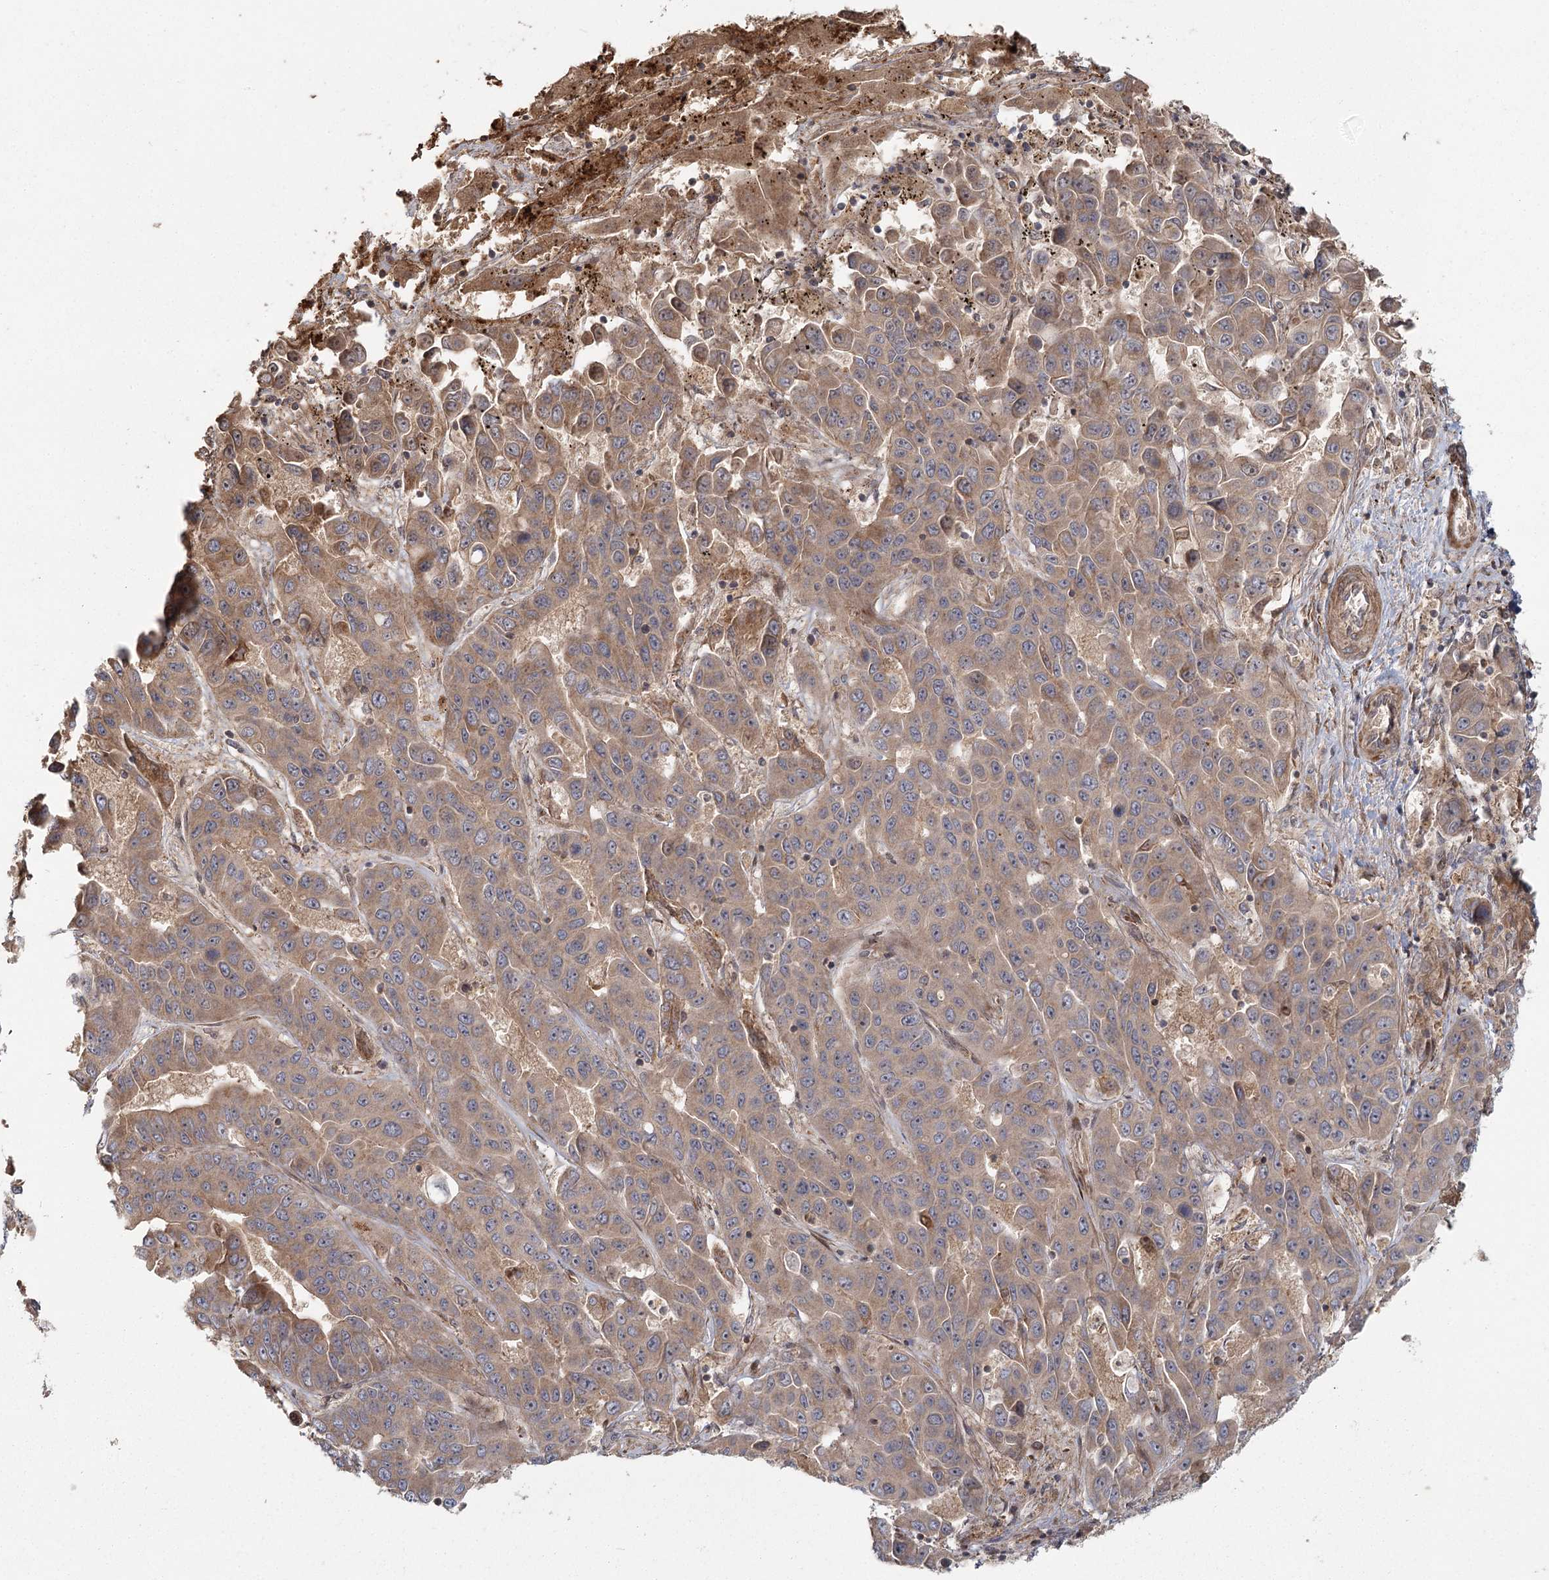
{"staining": {"intensity": "weak", "quantity": ">75%", "location": "cytoplasmic/membranous"}, "tissue": "liver cancer", "cell_type": "Tumor cells", "image_type": "cancer", "snomed": [{"axis": "morphology", "description": "Cholangiocarcinoma"}, {"axis": "topography", "description": "Liver"}], "caption": "Cholangiocarcinoma (liver) was stained to show a protein in brown. There is low levels of weak cytoplasmic/membranous staining in approximately >75% of tumor cells. (Stains: DAB in brown, nuclei in blue, Microscopy: brightfield microscopy at high magnification).", "gene": "RAPGEF6", "patient": {"sex": "female", "age": 52}}